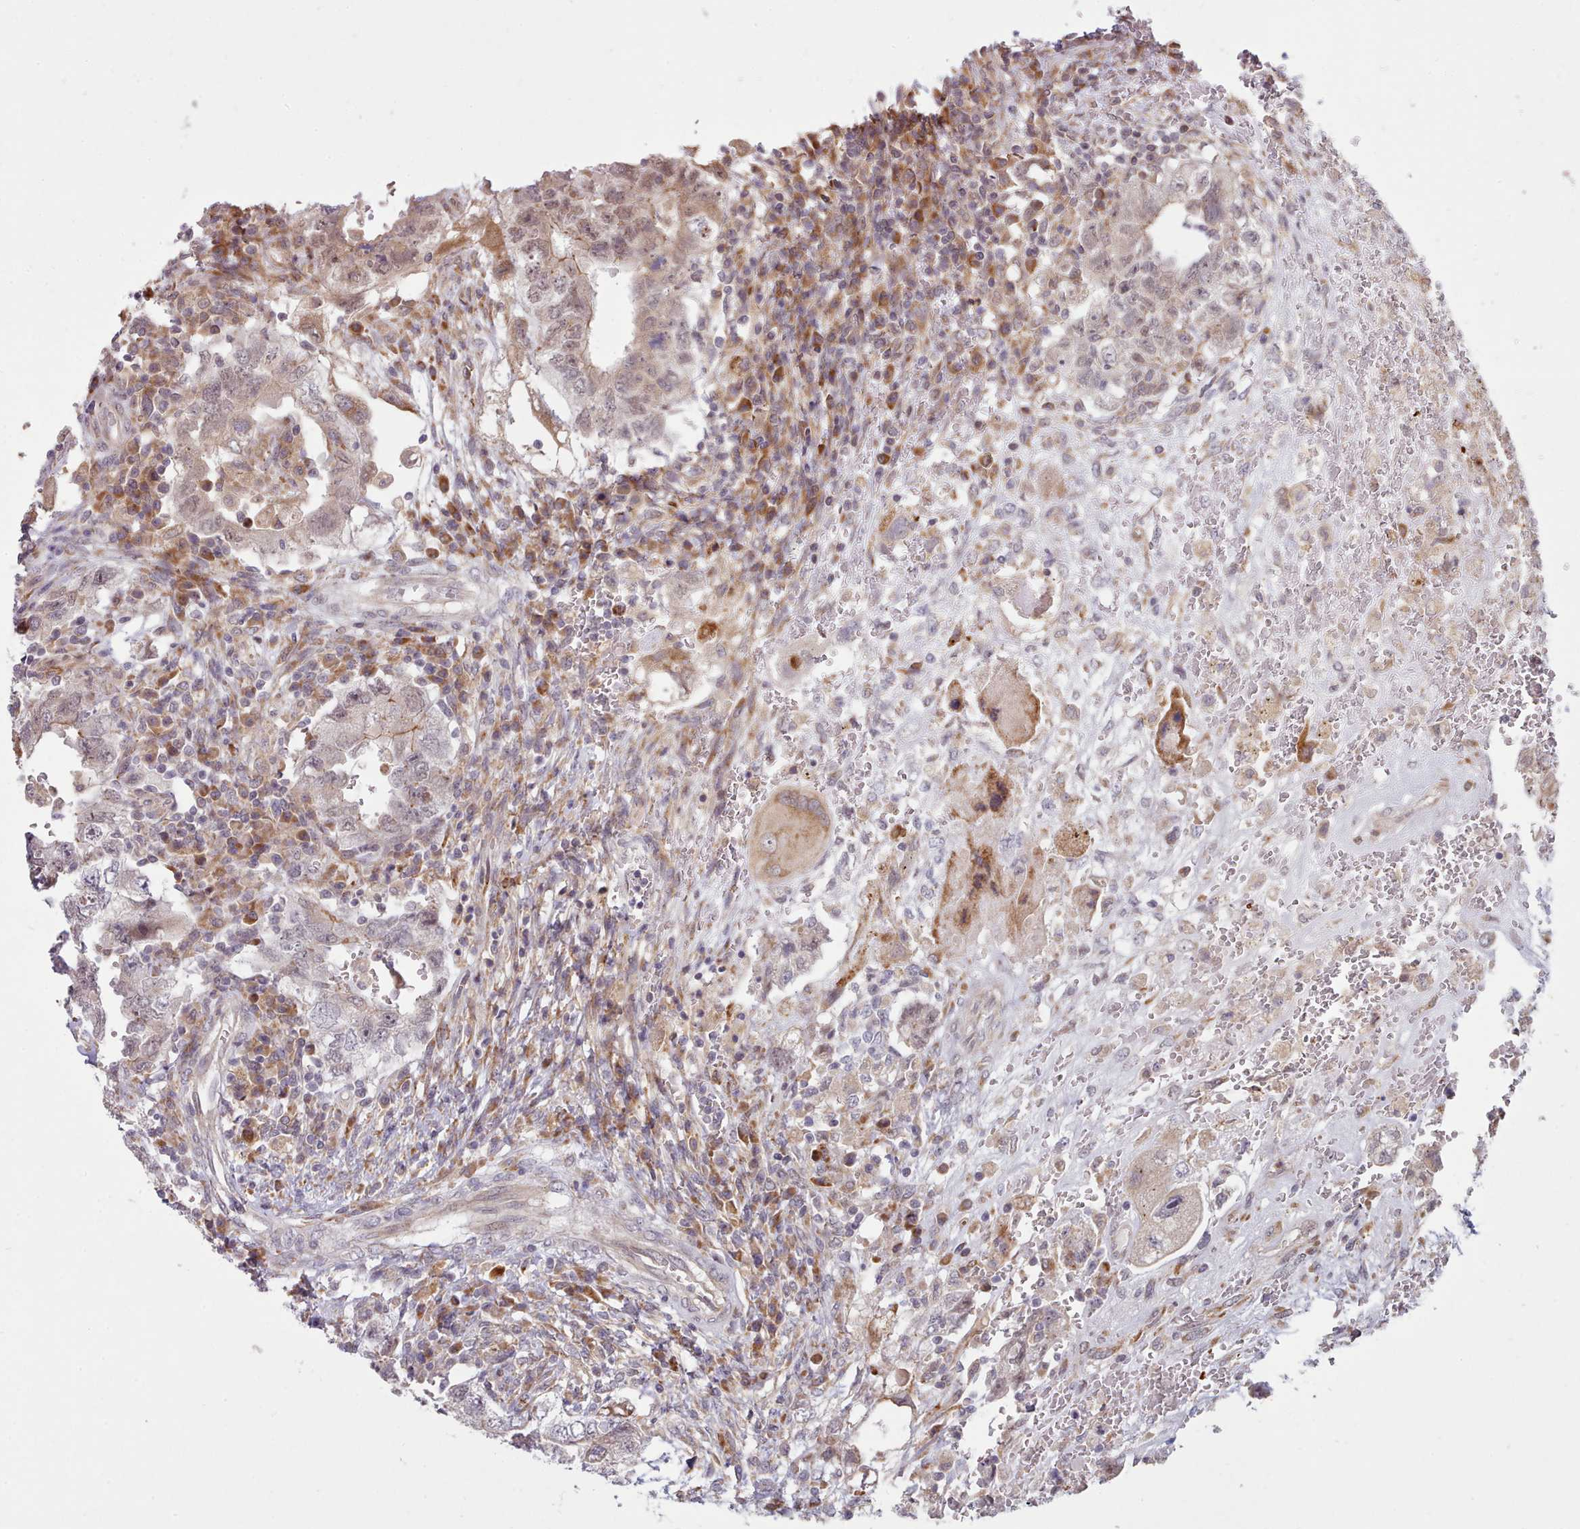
{"staining": {"intensity": "weak", "quantity": "25%-75%", "location": "cytoplasmic/membranous"}, "tissue": "testis cancer", "cell_type": "Tumor cells", "image_type": "cancer", "snomed": [{"axis": "morphology", "description": "Carcinoma, Embryonal, NOS"}, {"axis": "topography", "description": "Testis"}], "caption": "This image reveals embryonal carcinoma (testis) stained with immunohistochemistry to label a protein in brown. The cytoplasmic/membranous of tumor cells show weak positivity for the protein. Nuclei are counter-stained blue.", "gene": "TRIM26", "patient": {"sex": "male", "age": 26}}